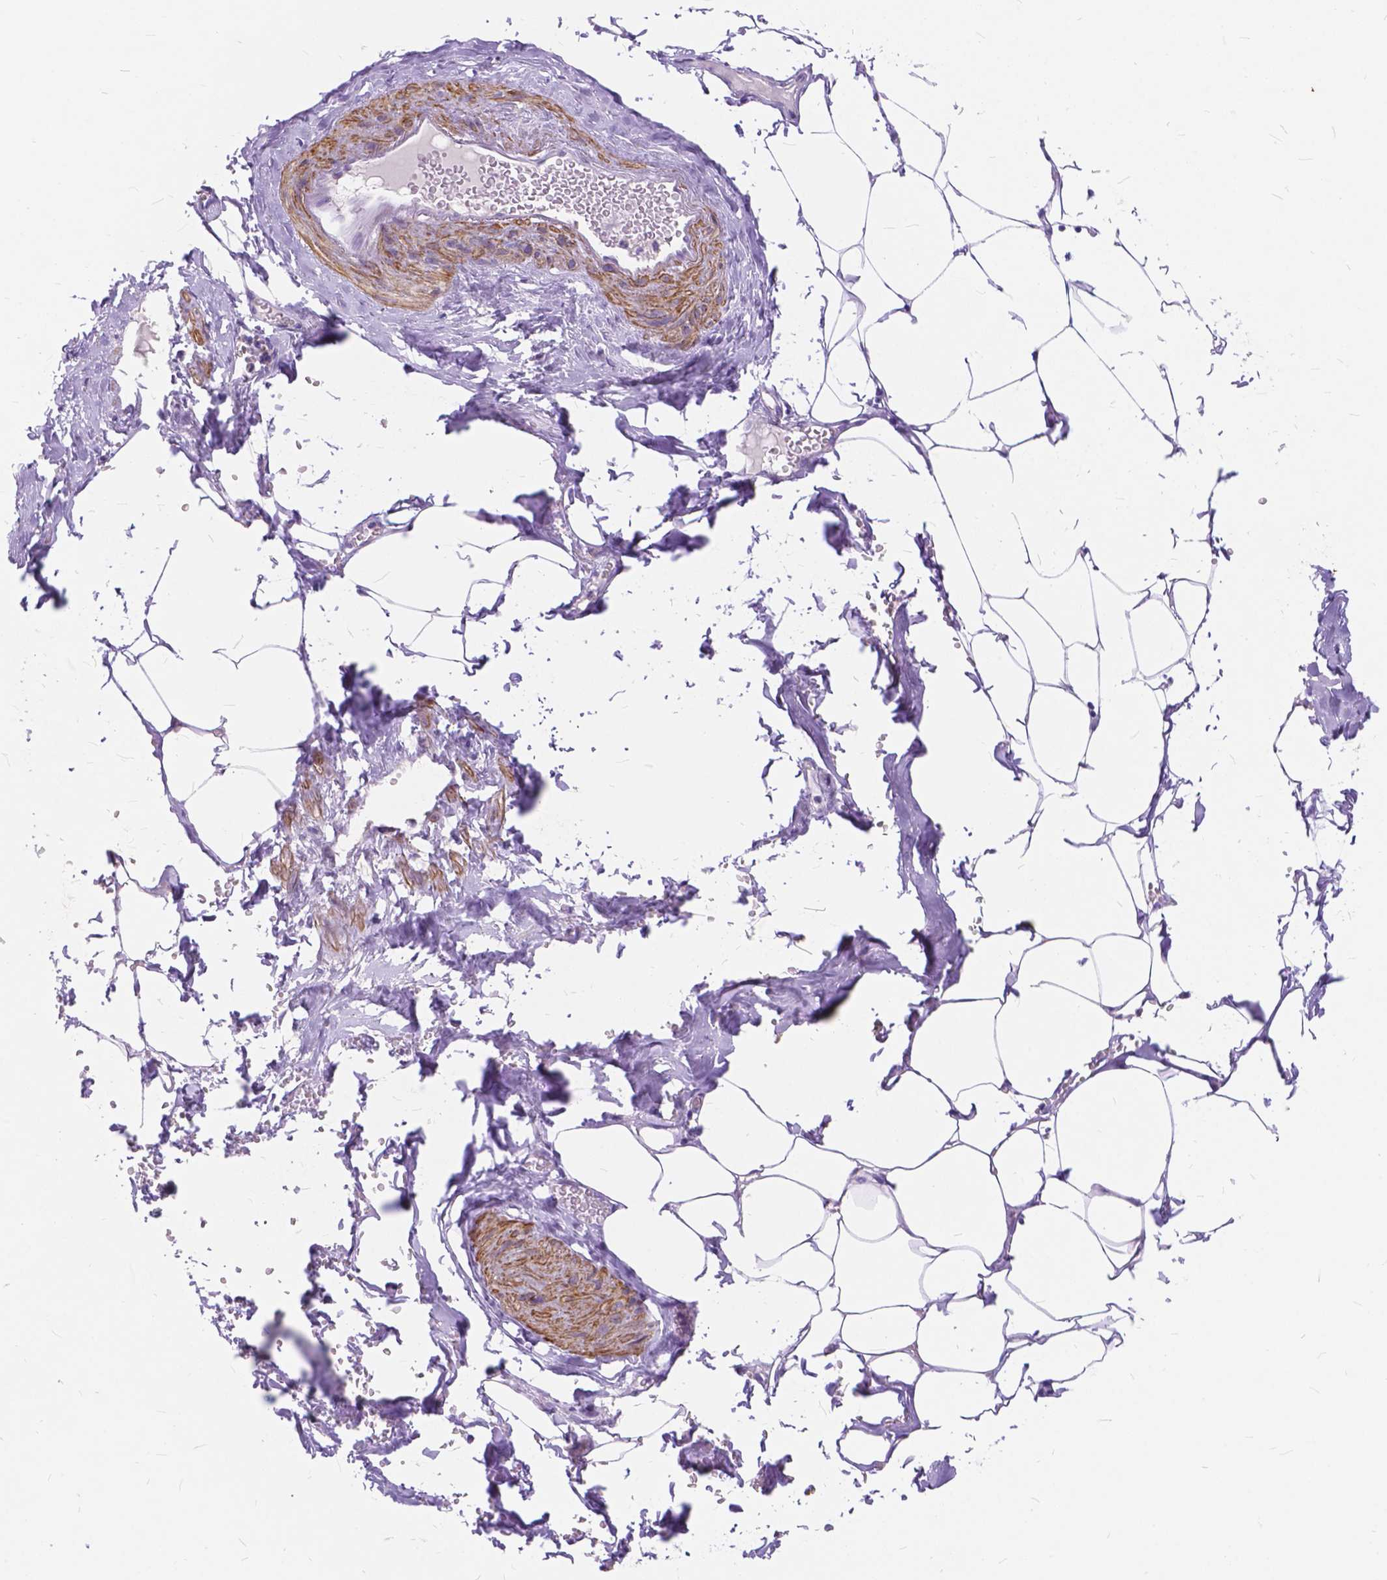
{"staining": {"intensity": "negative", "quantity": "none", "location": "none"}, "tissue": "adipose tissue", "cell_type": "Adipocytes", "image_type": "normal", "snomed": [{"axis": "morphology", "description": "Normal tissue, NOS"}, {"axis": "topography", "description": "Prostate"}, {"axis": "topography", "description": "Peripheral nerve tissue"}], "caption": "High power microscopy histopathology image of an immunohistochemistry (IHC) photomicrograph of normal adipose tissue, revealing no significant staining in adipocytes.", "gene": "MAN2C1", "patient": {"sex": "male", "age": 55}}